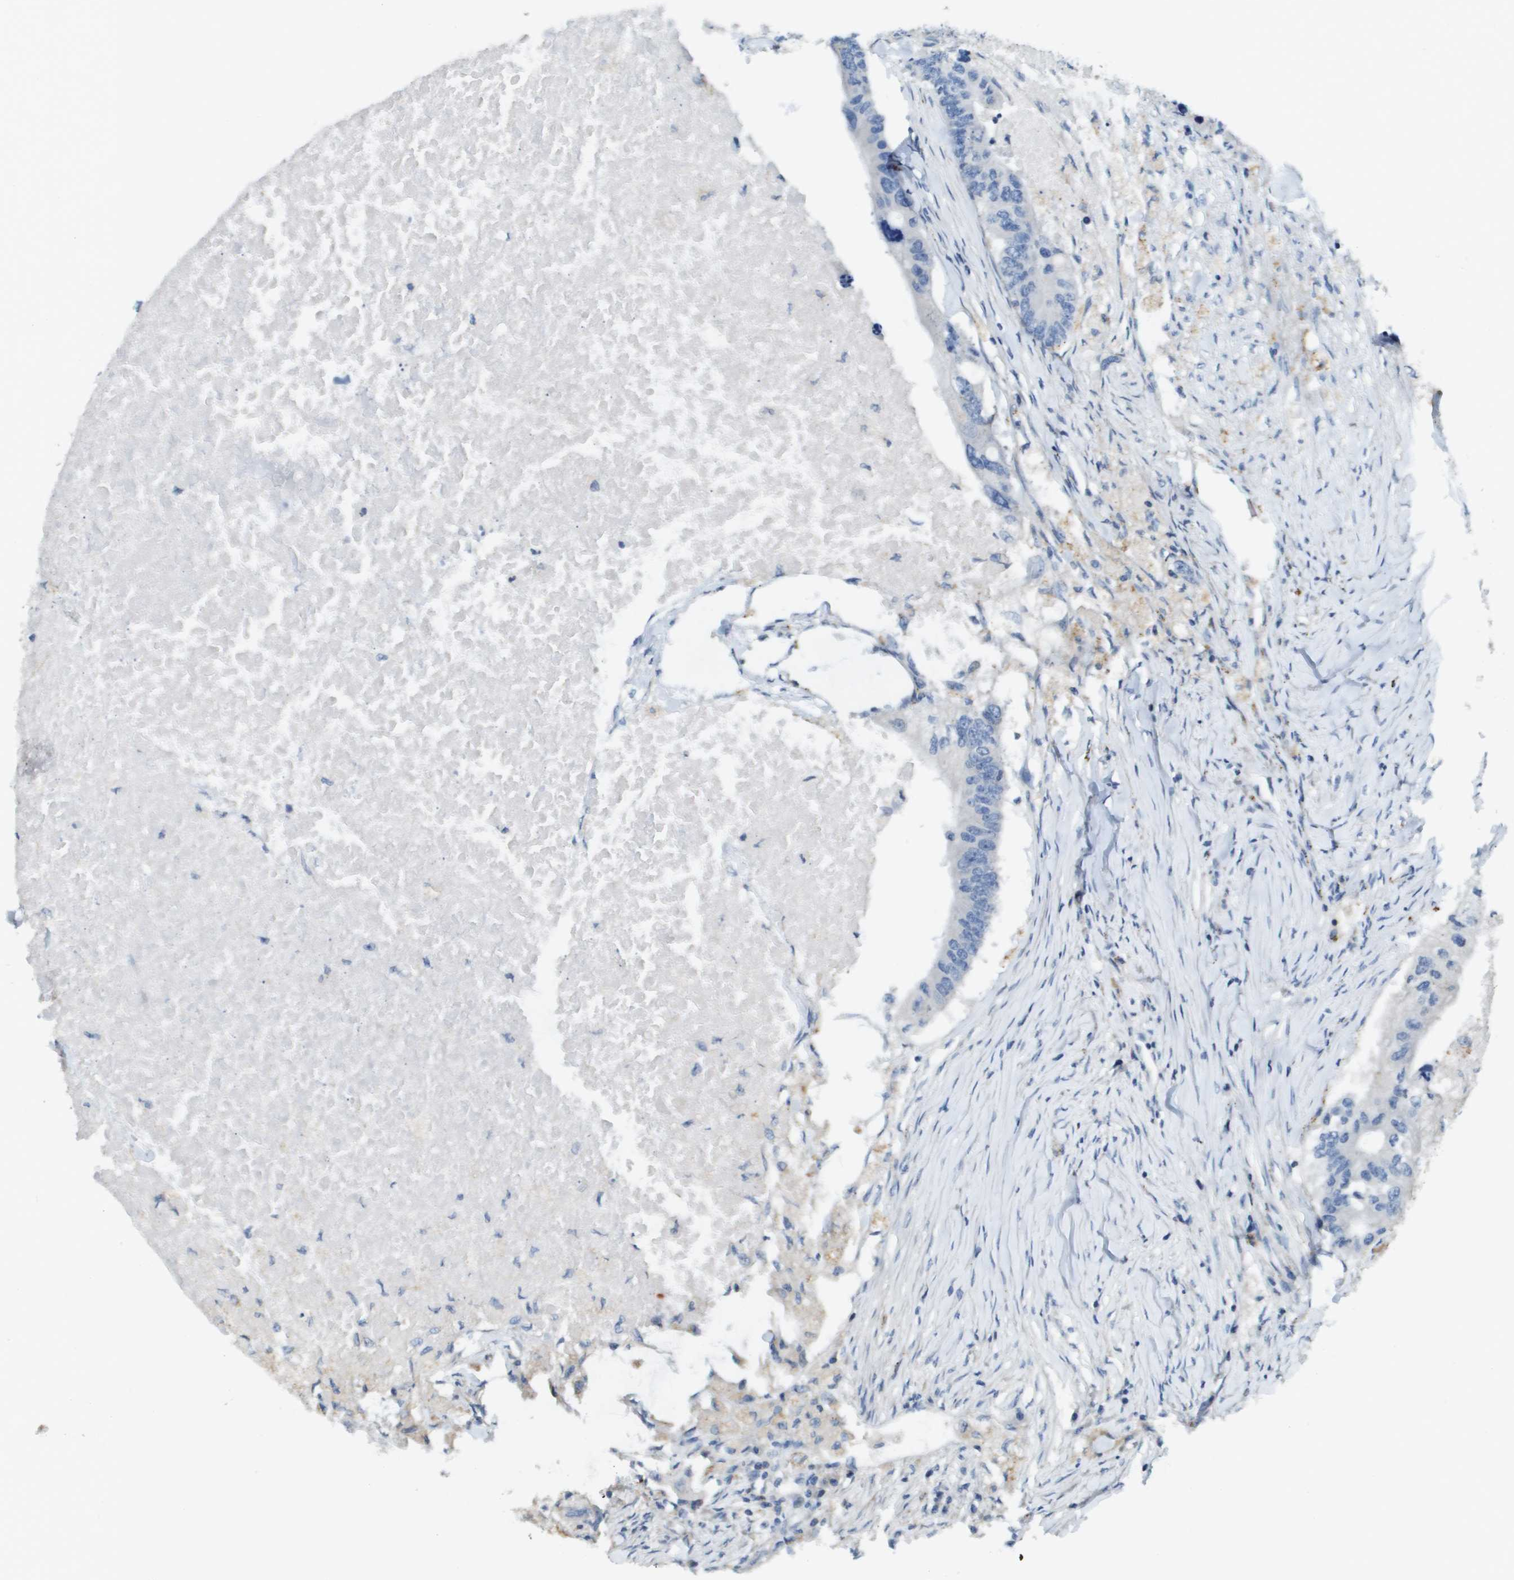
{"staining": {"intensity": "negative", "quantity": "none", "location": "none"}, "tissue": "colorectal cancer", "cell_type": "Tumor cells", "image_type": "cancer", "snomed": [{"axis": "morphology", "description": "Adenocarcinoma, NOS"}, {"axis": "topography", "description": "Colon"}], "caption": "There is no significant positivity in tumor cells of colorectal adenocarcinoma.", "gene": "SCN4B", "patient": {"sex": "male", "age": 71}}